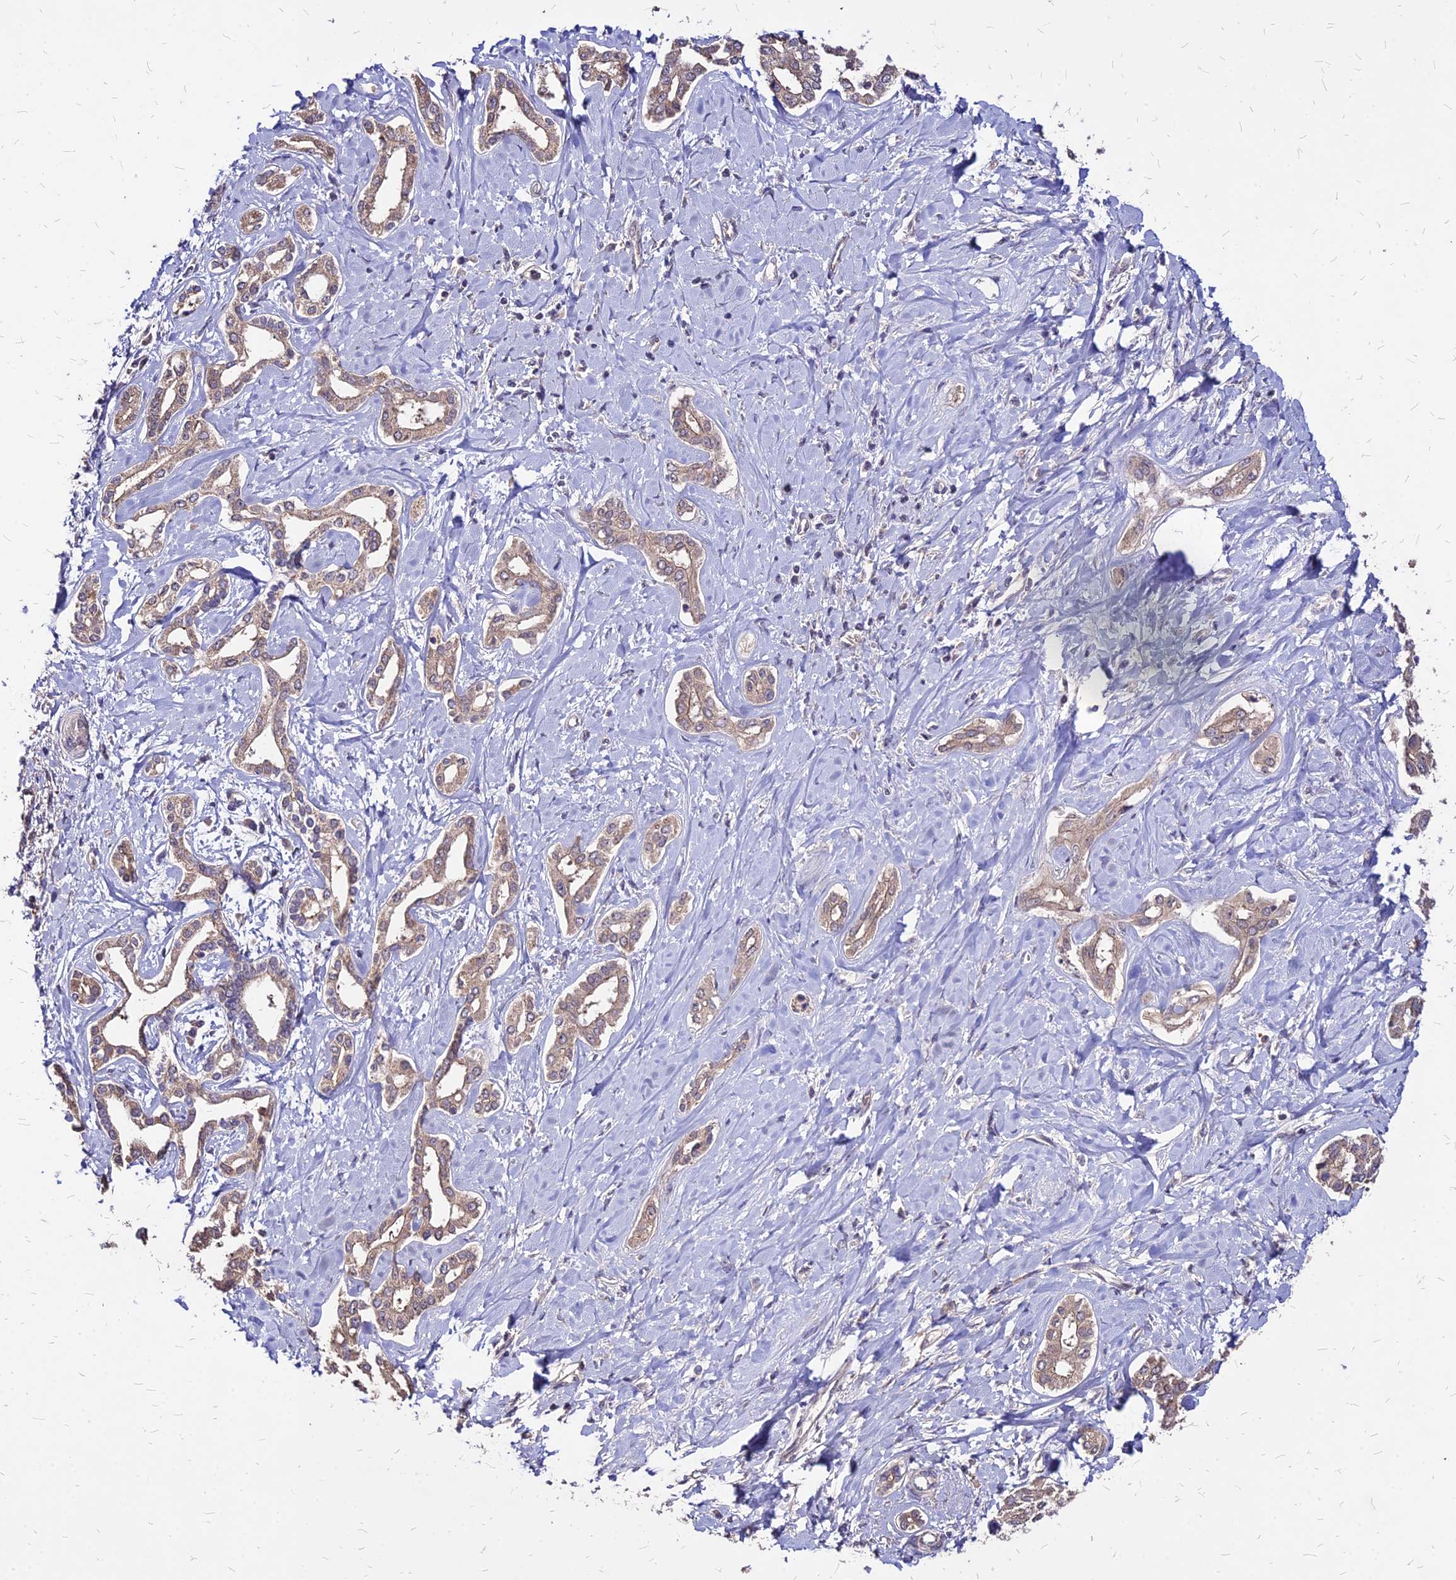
{"staining": {"intensity": "weak", "quantity": ">75%", "location": "cytoplasmic/membranous"}, "tissue": "liver cancer", "cell_type": "Tumor cells", "image_type": "cancer", "snomed": [{"axis": "morphology", "description": "Cholangiocarcinoma"}, {"axis": "topography", "description": "Liver"}], "caption": "IHC (DAB (3,3'-diaminobenzidine)) staining of liver cholangiocarcinoma demonstrates weak cytoplasmic/membranous protein positivity in approximately >75% of tumor cells.", "gene": "APBA3", "patient": {"sex": "female", "age": 77}}